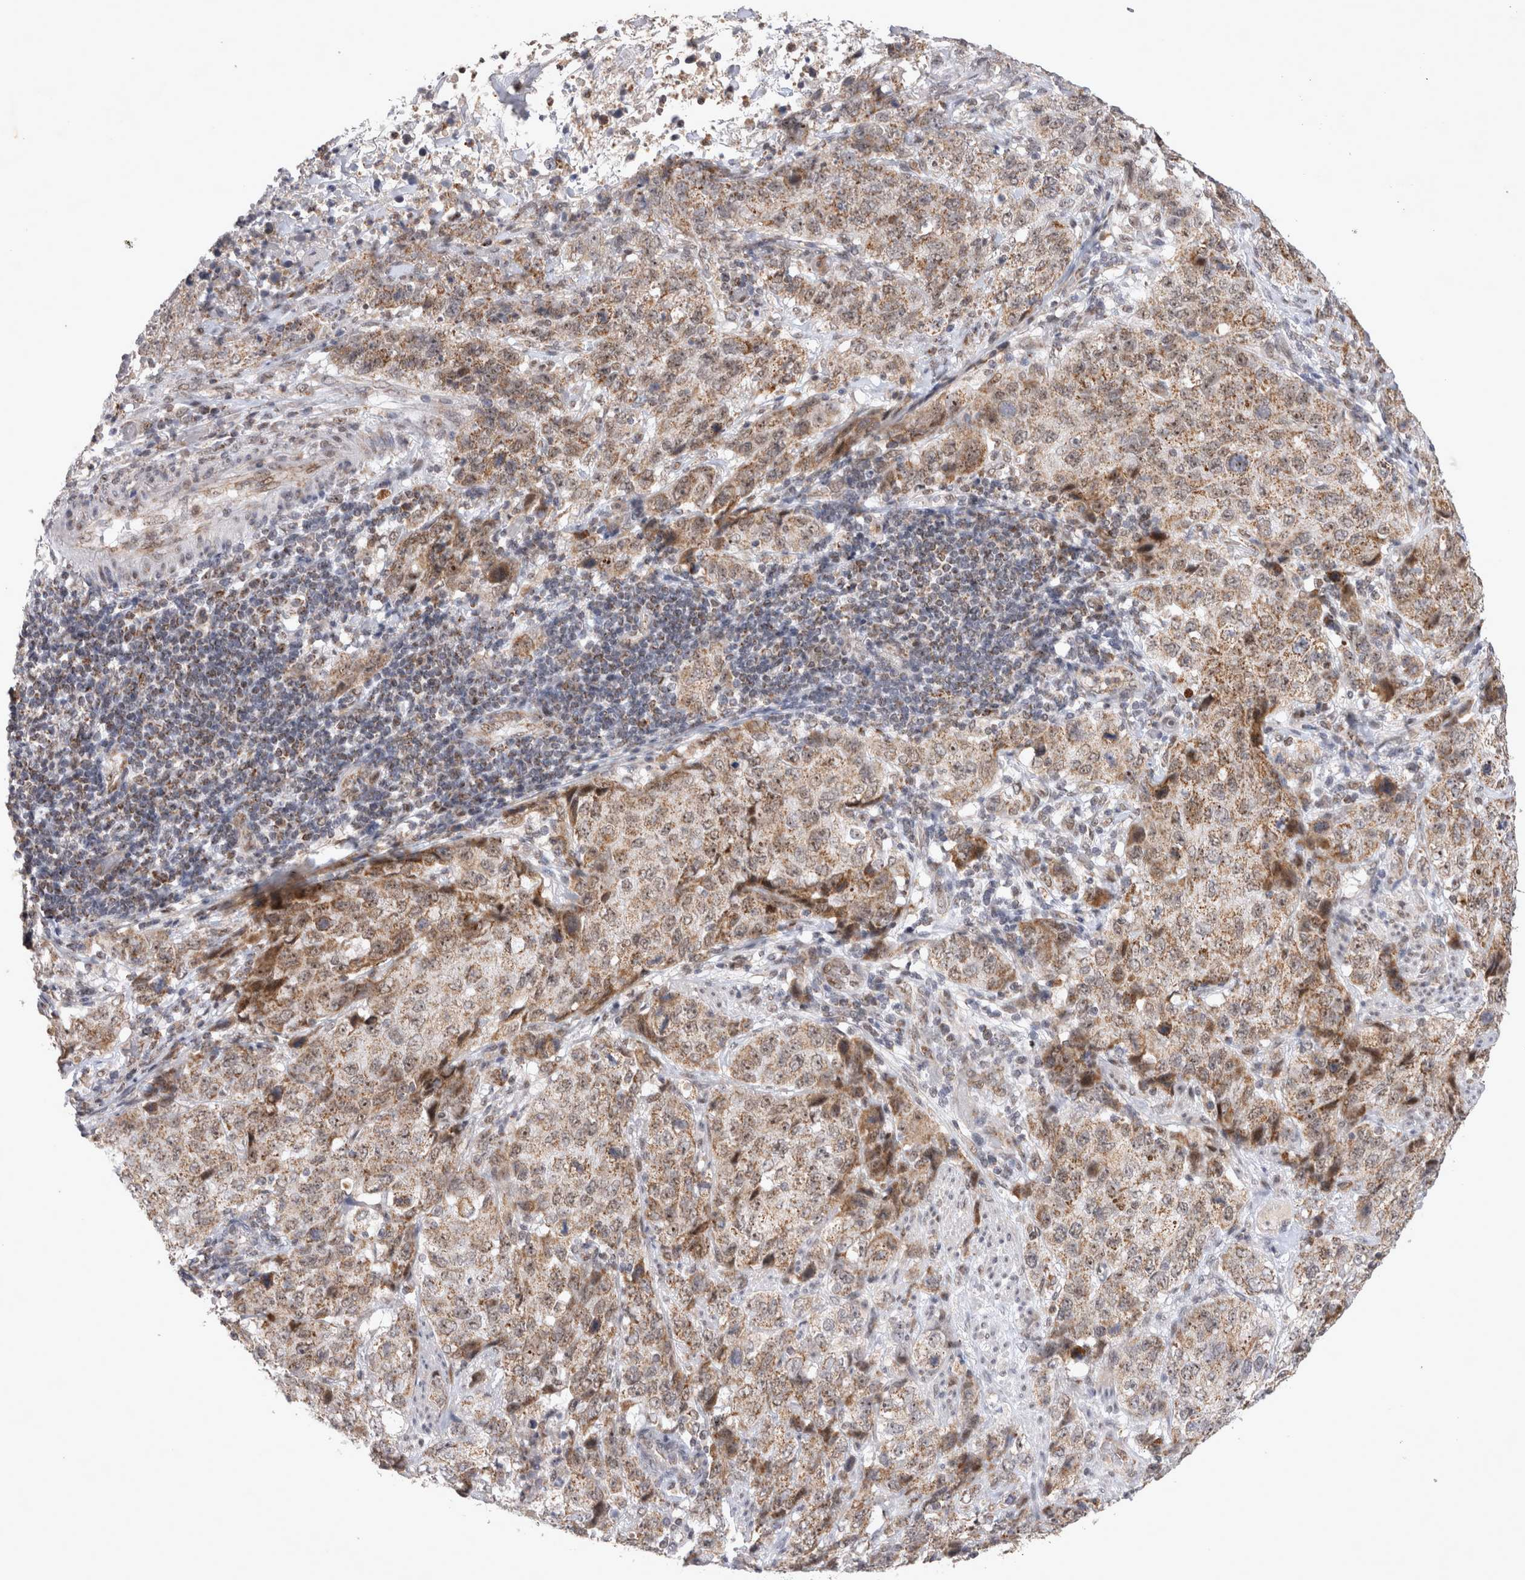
{"staining": {"intensity": "weak", "quantity": "25%-75%", "location": "cytoplasmic/membranous,nuclear"}, "tissue": "stomach cancer", "cell_type": "Tumor cells", "image_type": "cancer", "snomed": [{"axis": "morphology", "description": "Adenocarcinoma, NOS"}, {"axis": "topography", "description": "Stomach"}], "caption": "IHC (DAB (3,3'-diaminobenzidine)) staining of human stomach adenocarcinoma displays weak cytoplasmic/membranous and nuclear protein staining in about 25%-75% of tumor cells.", "gene": "MRPL37", "patient": {"sex": "male", "age": 48}}